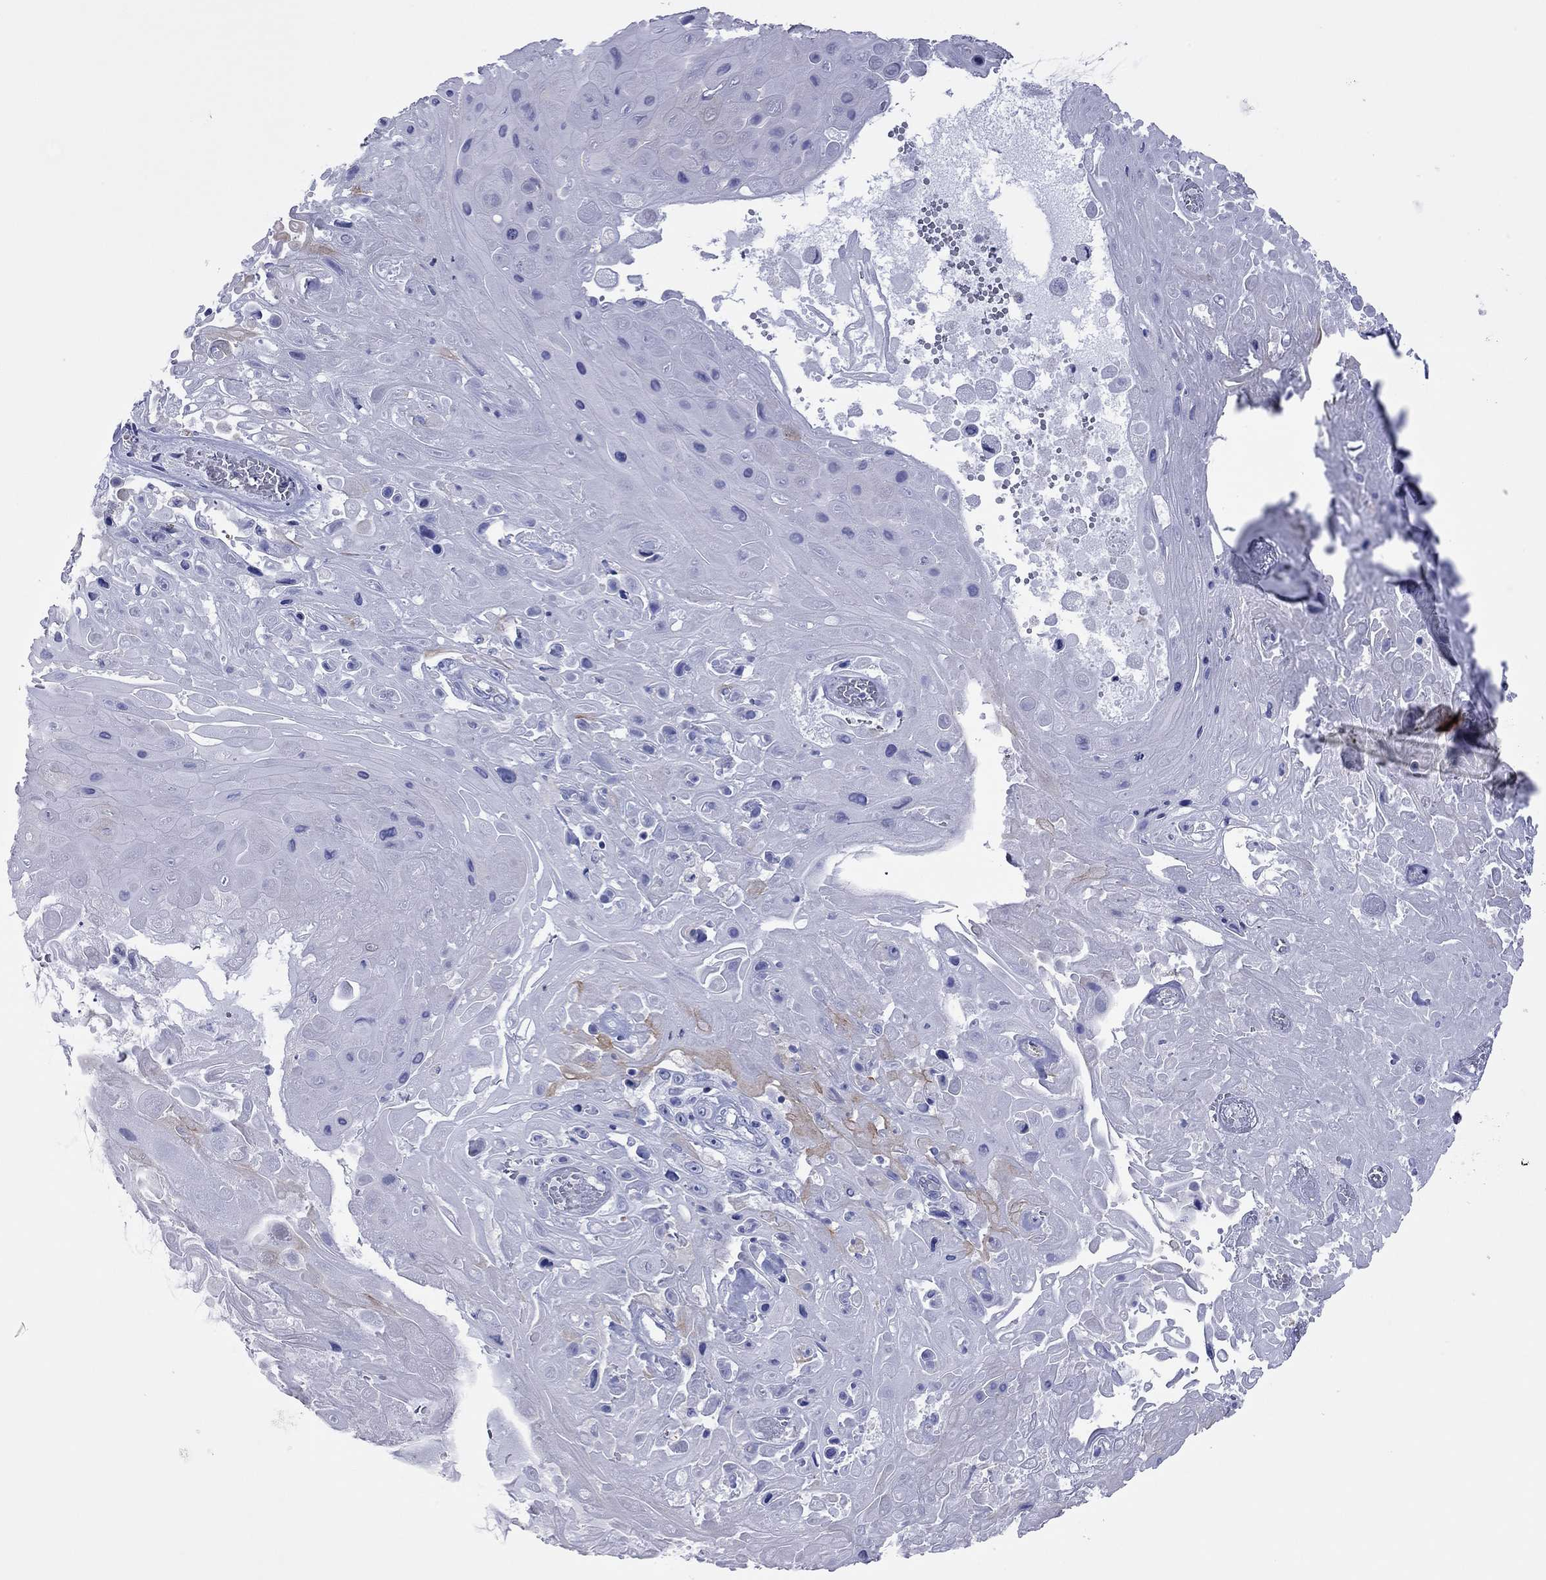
{"staining": {"intensity": "negative", "quantity": "none", "location": "none"}, "tissue": "skin cancer", "cell_type": "Tumor cells", "image_type": "cancer", "snomed": [{"axis": "morphology", "description": "Squamous cell carcinoma, NOS"}, {"axis": "topography", "description": "Skin"}], "caption": "The micrograph exhibits no staining of tumor cells in squamous cell carcinoma (skin).", "gene": "VSIG10", "patient": {"sex": "male", "age": 82}}